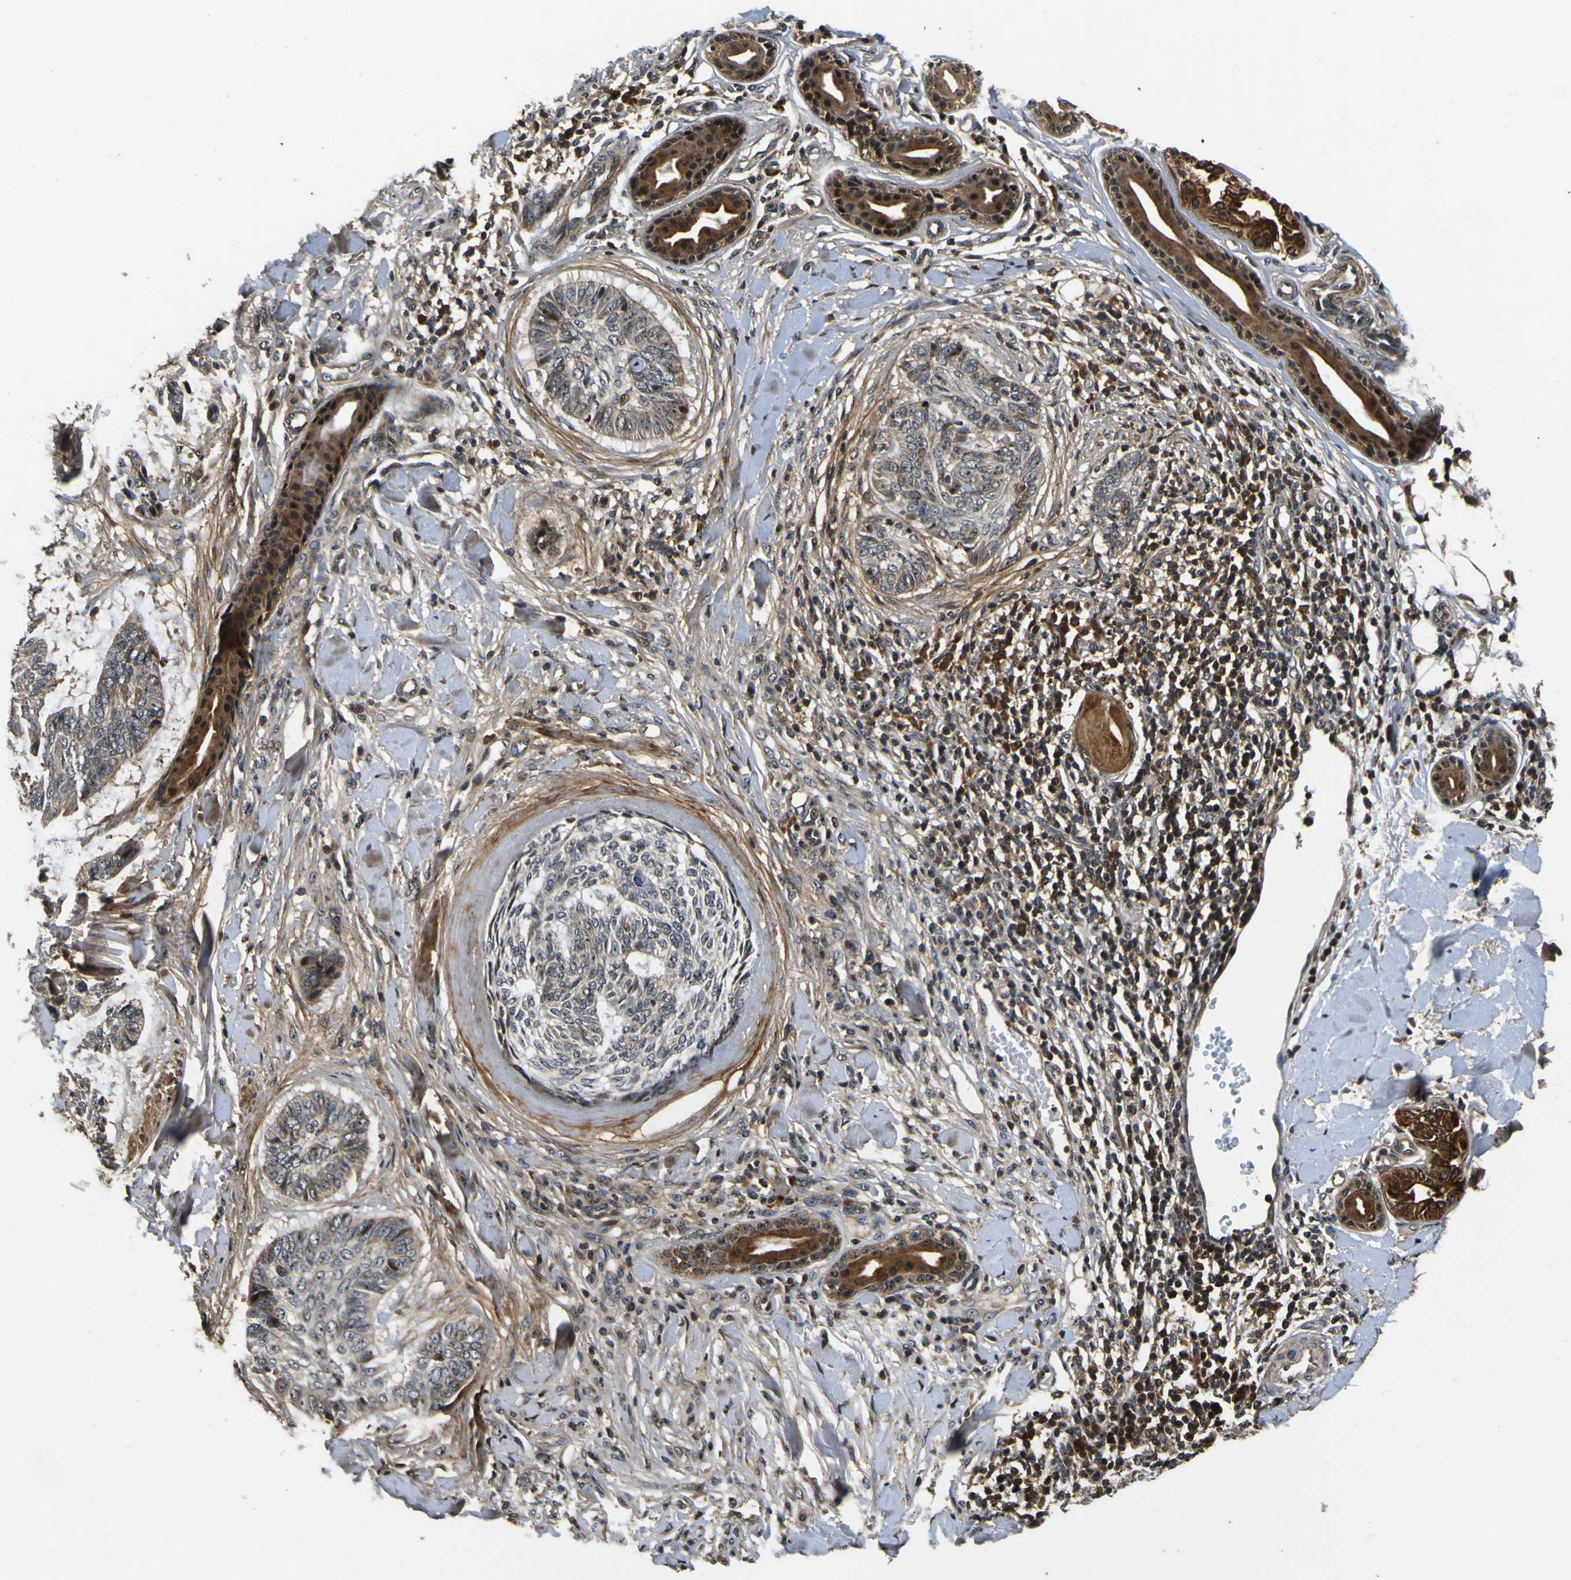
{"staining": {"intensity": "moderate", "quantity": "<25%", "location": "cytoplasmic/membranous,nuclear"}, "tissue": "skin cancer", "cell_type": "Tumor cells", "image_type": "cancer", "snomed": [{"axis": "morphology", "description": "Basal cell carcinoma"}, {"axis": "topography", "description": "Skin"}], "caption": "Immunohistochemistry (IHC) of human skin cancer reveals low levels of moderate cytoplasmic/membranous and nuclear positivity in about <25% of tumor cells. (Stains: DAB in brown, nuclei in blue, Microscopy: brightfield microscopy at high magnification).", "gene": "LRP4", "patient": {"sex": "male", "age": 43}}